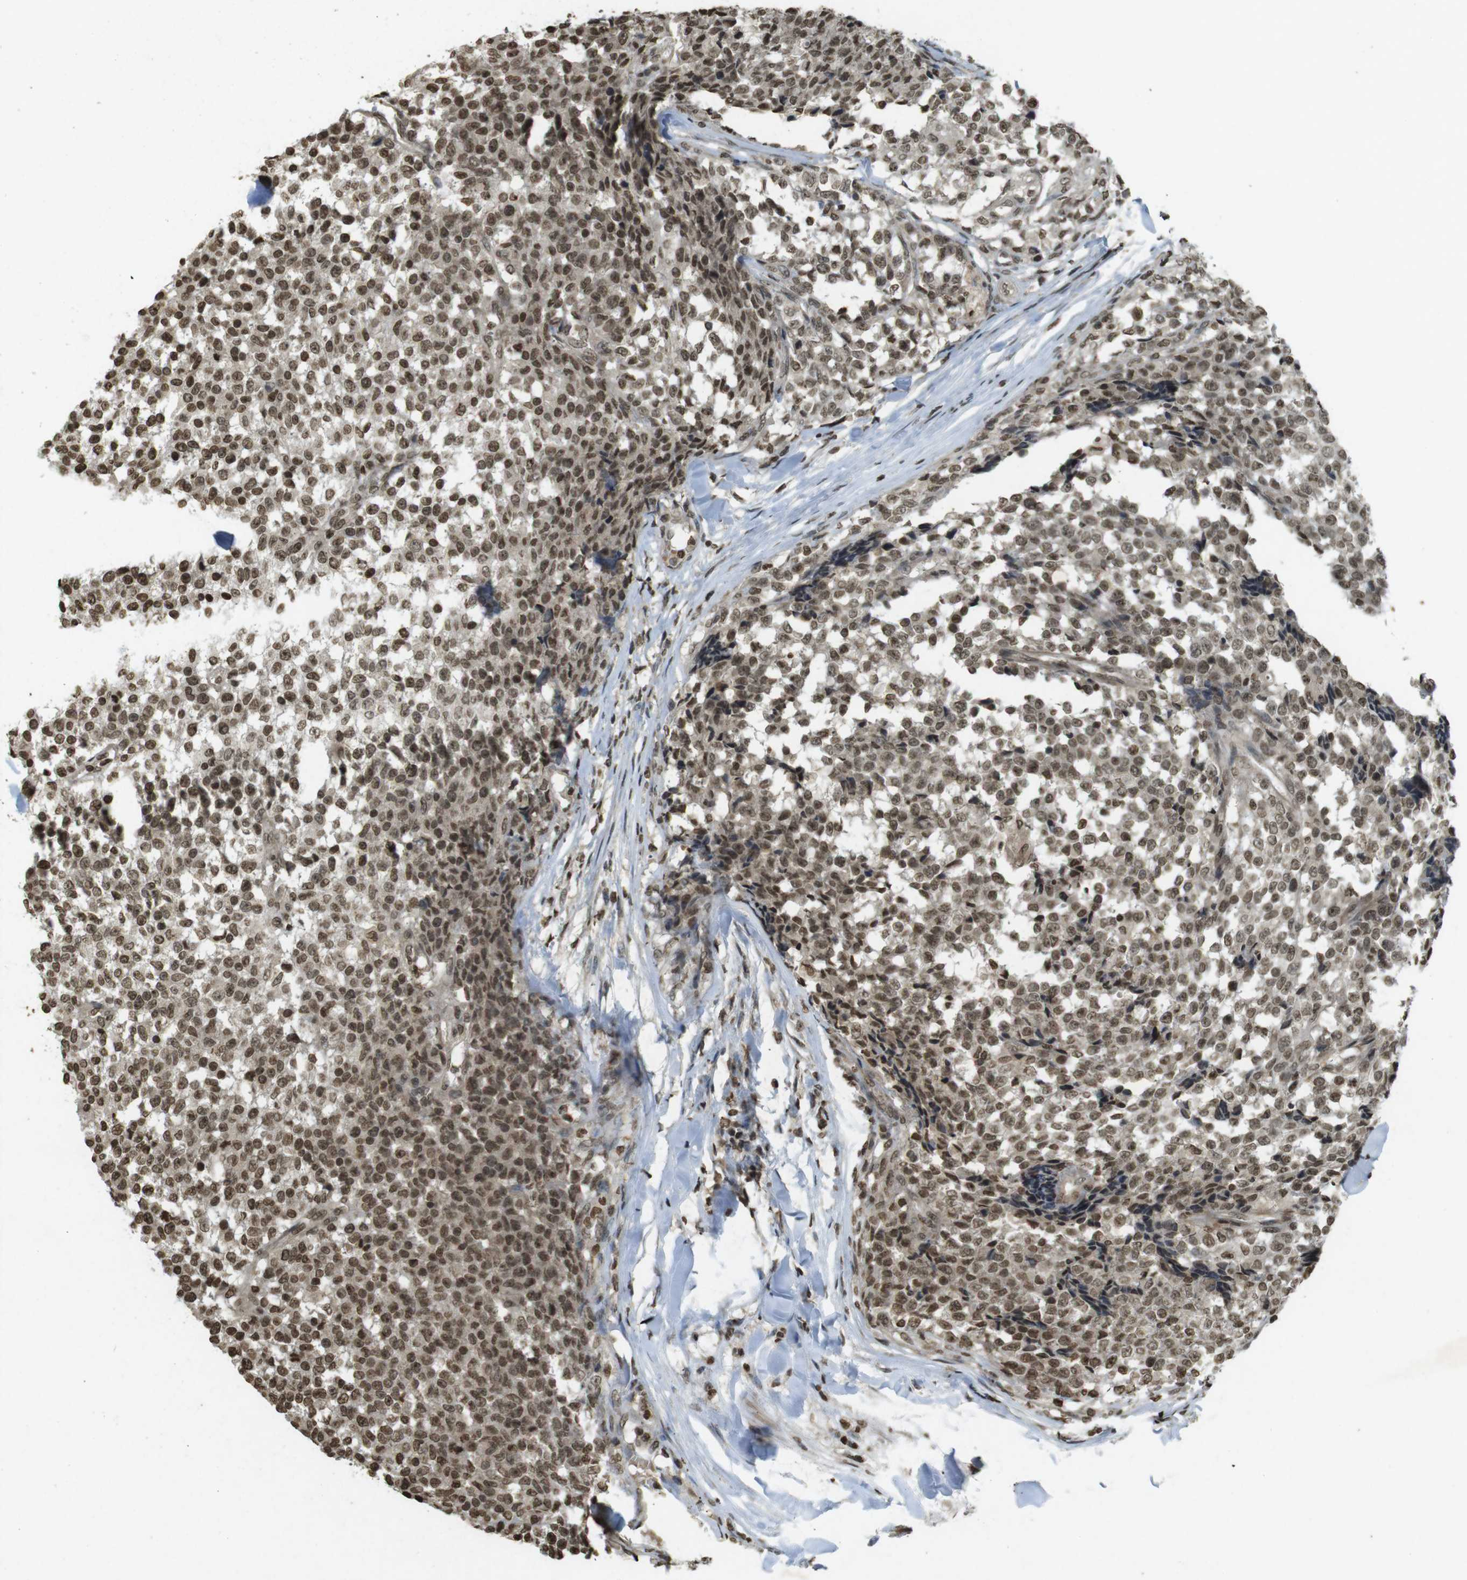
{"staining": {"intensity": "moderate", "quantity": ">75%", "location": "cytoplasmic/membranous,nuclear"}, "tissue": "testis cancer", "cell_type": "Tumor cells", "image_type": "cancer", "snomed": [{"axis": "morphology", "description": "Seminoma, NOS"}, {"axis": "topography", "description": "Testis"}], "caption": "DAB (3,3'-diaminobenzidine) immunohistochemical staining of human seminoma (testis) reveals moderate cytoplasmic/membranous and nuclear protein staining in about >75% of tumor cells.", "gene": "ORC4", "patient": {"sex": "male", "age": 59}}